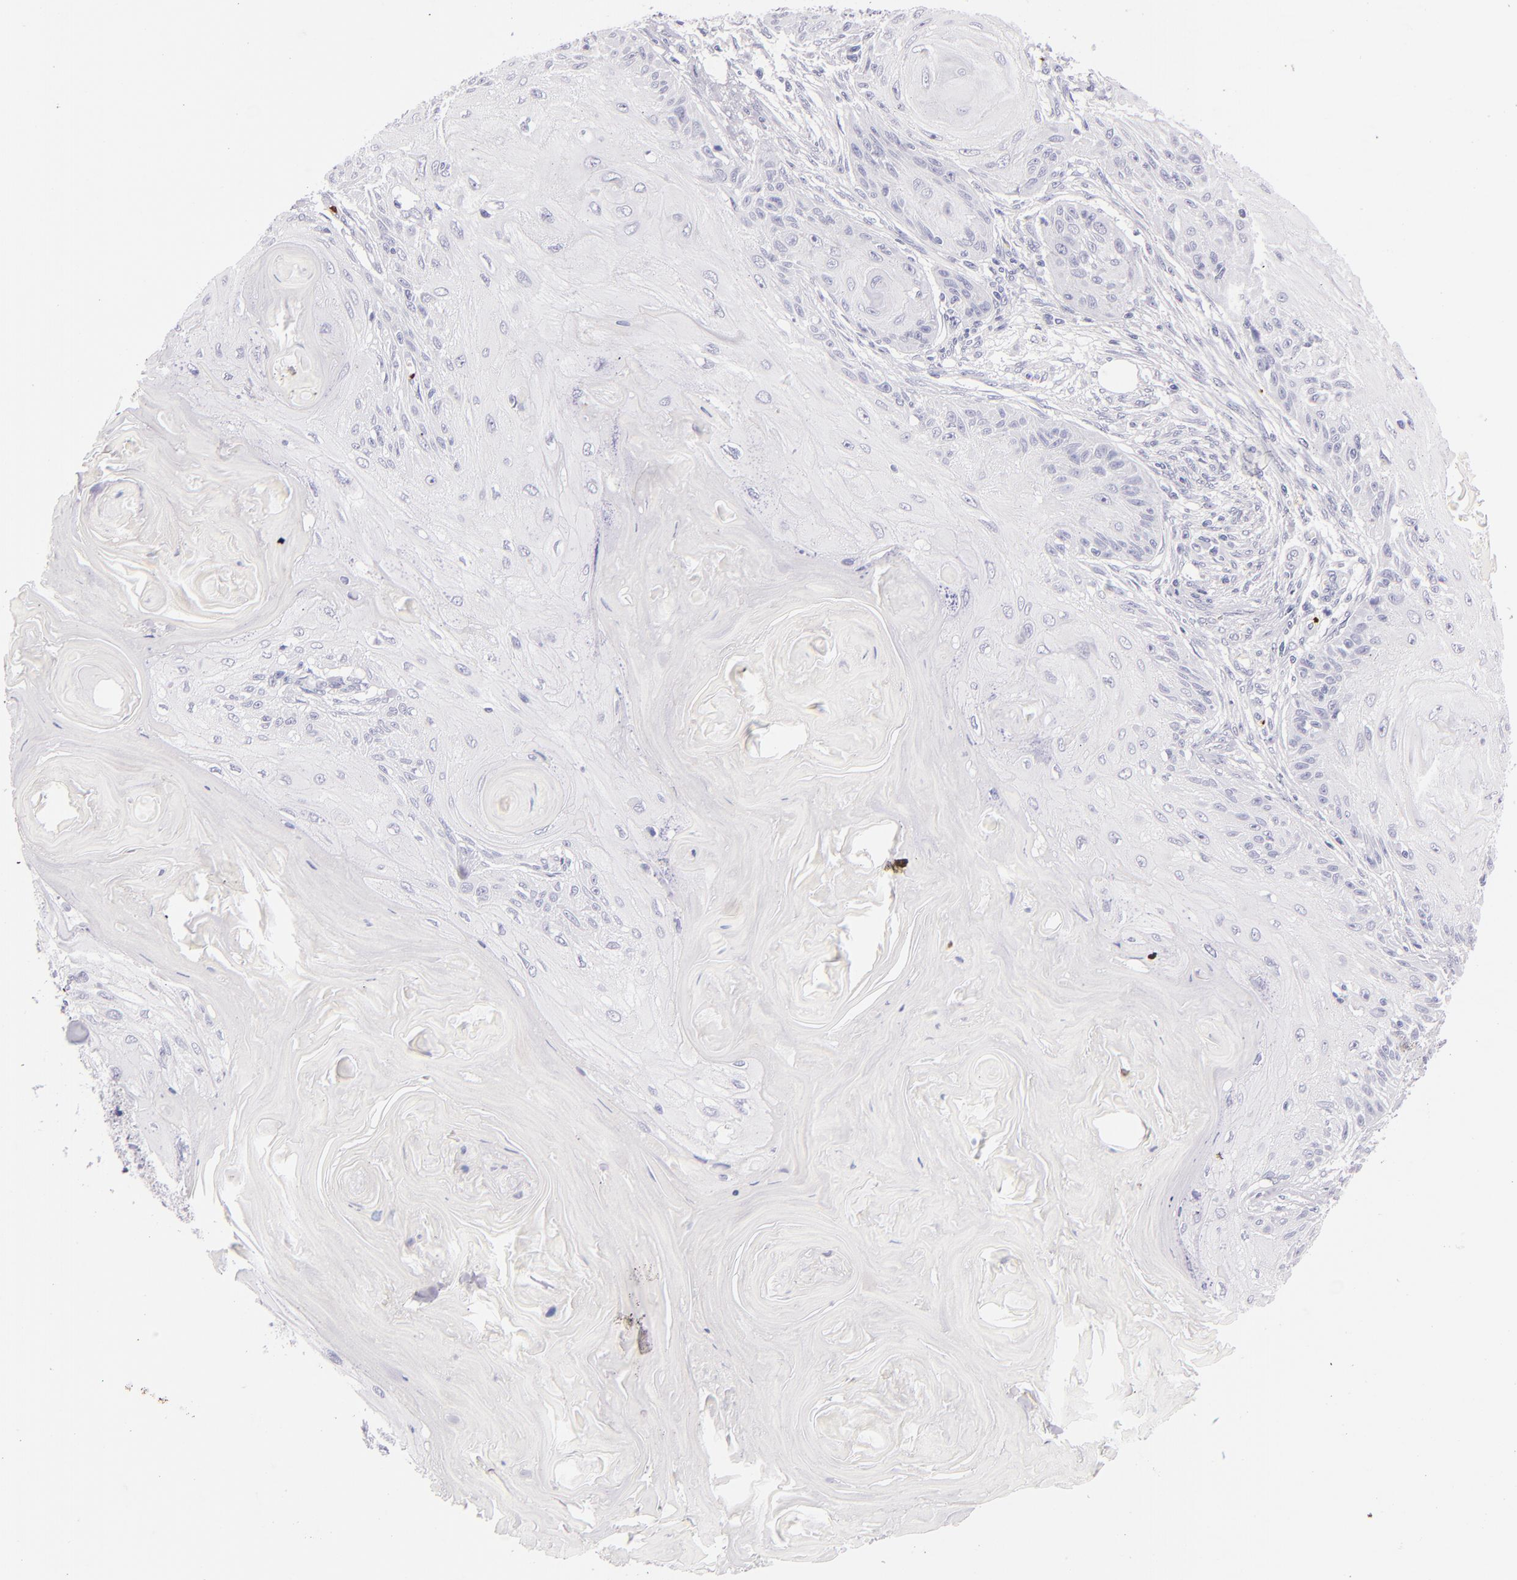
{"staining": {"intensity": "negative", "quantity": "none", "location": "none"}, "tissue": "skin cancer", "cell_type": "Tumor cells", "image_type": "cancer", "snomed": [{"axis": "morphology", "description": "Squamous cell carcinoma, NOS"}, {"axis": "topography", "description": "Skin"}], "caption": "IHC image of skin squamous cell carcinoma stained for a protein (brown), which reveals no positivity in tumor cells.", "gene": "GP1BA", "patient": {"sex": "female", "age": 88}}